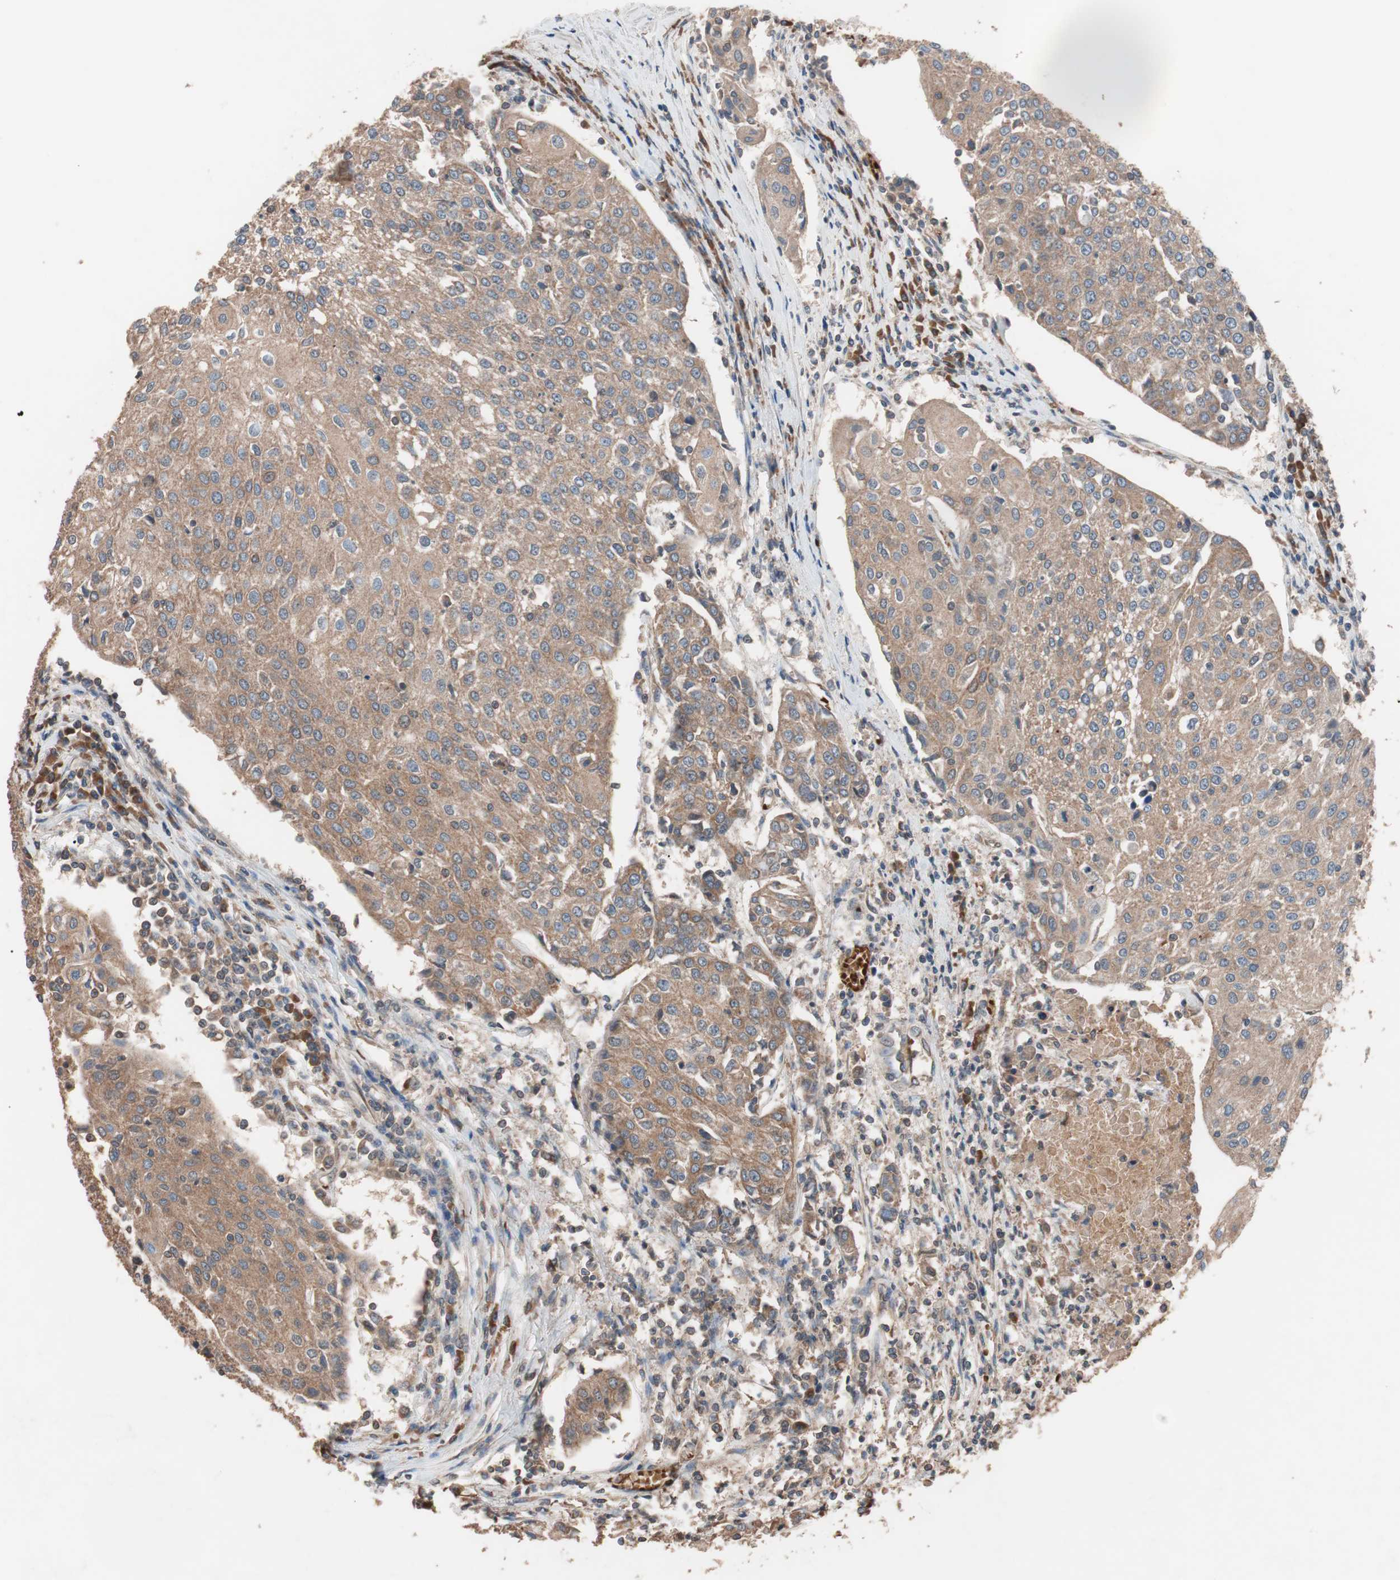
{"staining": {"intensity": "moderate", "quantity": ">75%", "location": "cytoplasmic/membranous"}, "tissue": "urothelial cancer", "cell_type": "Tumor cells", "image_type": "cancer", "snomed": [{"axis": "morphology", "description": "Urothelial carcinoma, High grade"}, {"axis": "topography", "description": "Urinary bladder"}], "caption": "A brown stain shows moderate cytoplasmic/membranous expression of a protein in human urothelial cancer tumor cells.", "gene": "GLYCTK", "patient": {"sex": "female", "age": 85}}